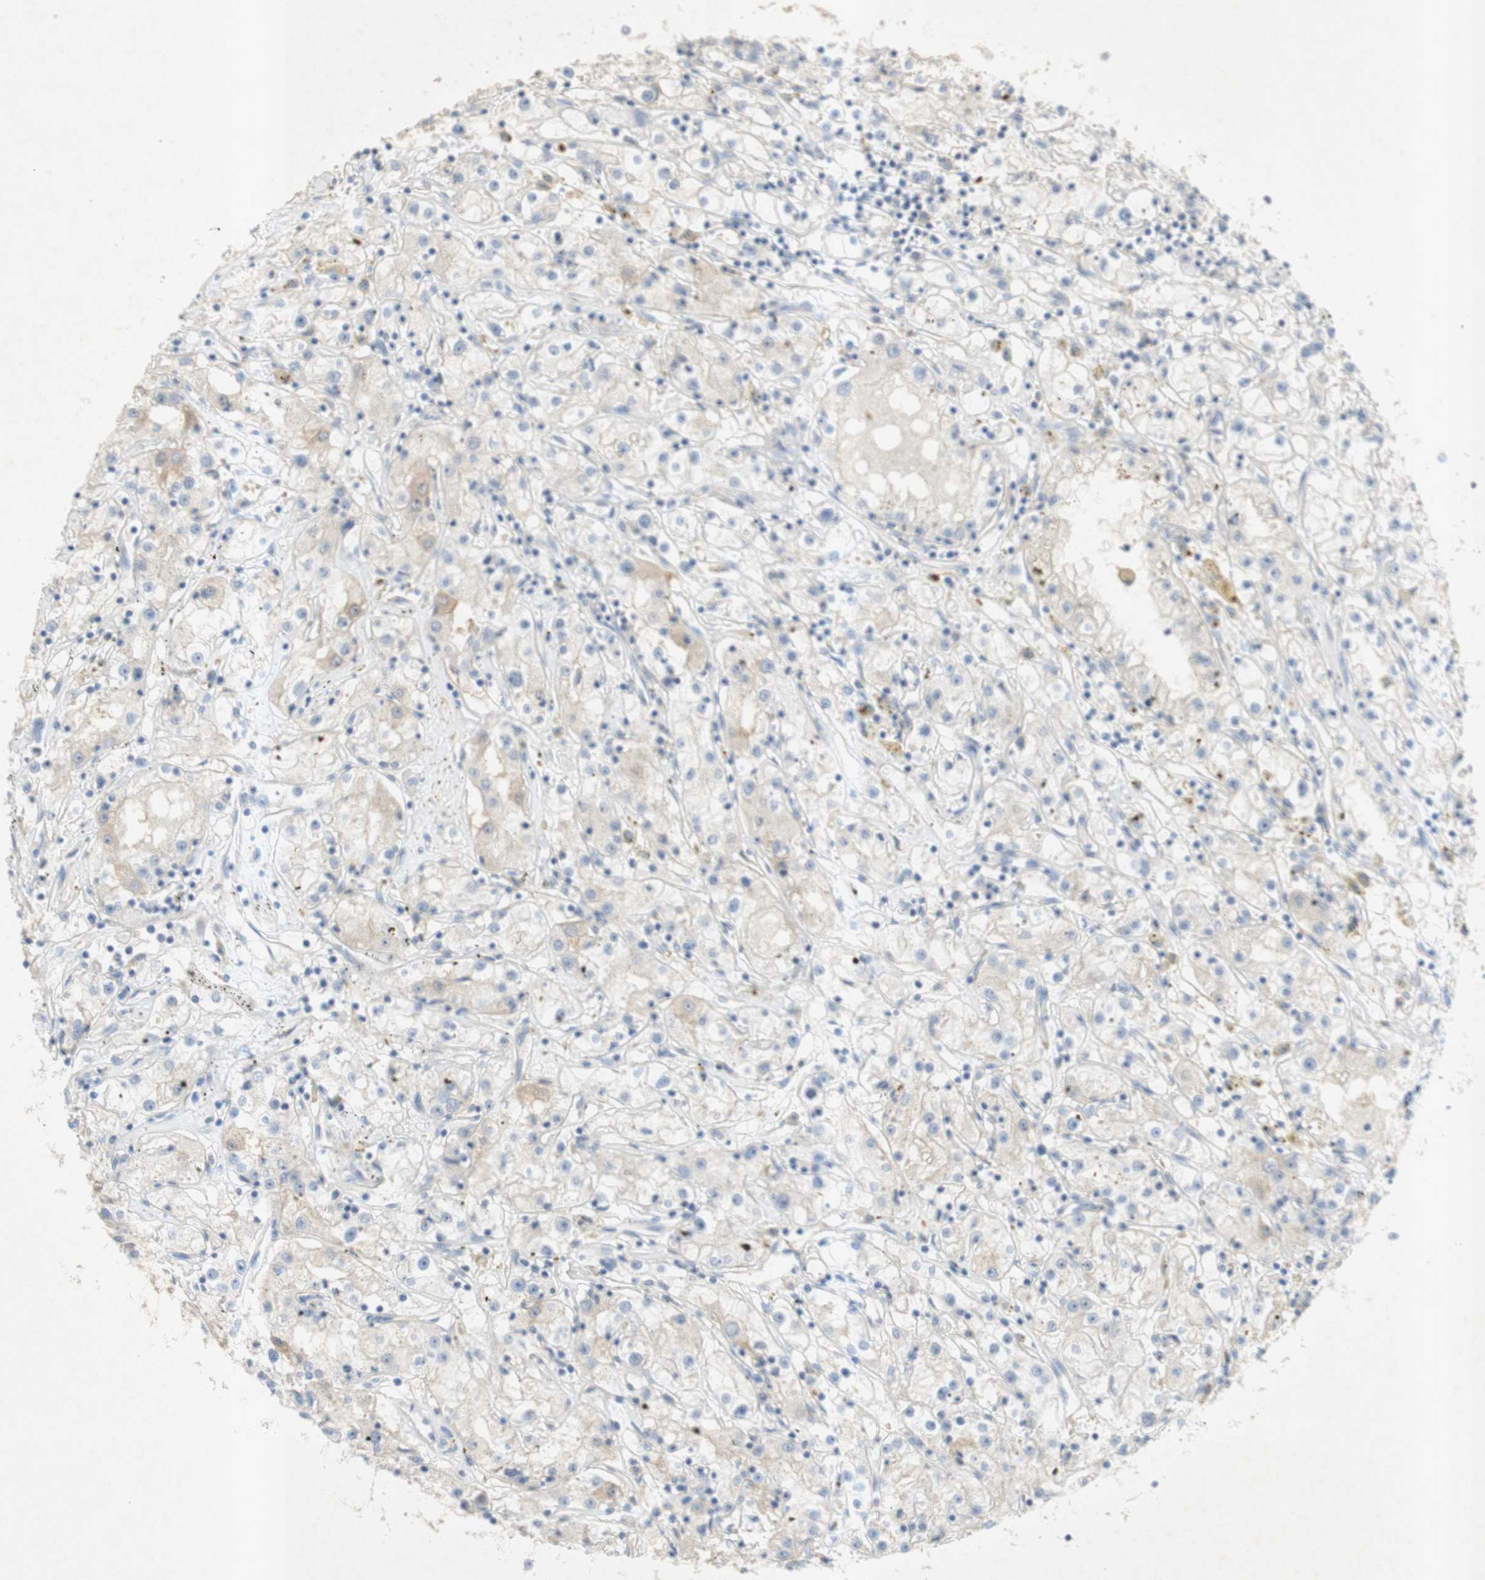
{"staining": {"intensity": "negative", "quantity": "none", "location": "none"}, "tissue": "renal cancer", "cell_type": "Tumor cells", "image_type": "cancer", "snomed": [{"axis": "morphology", "description": "Adenocarcinoma, NOS"}, {"axis": "topography", "description": "Kidney"}], "caption": "An IHC micrograph of adenocarcinoma (renal) is shown. There is no staining in tumor cells of adenocarcinoma (renal).", "gene": "EPO", "patient": {"sex": "male", "age": 56}}